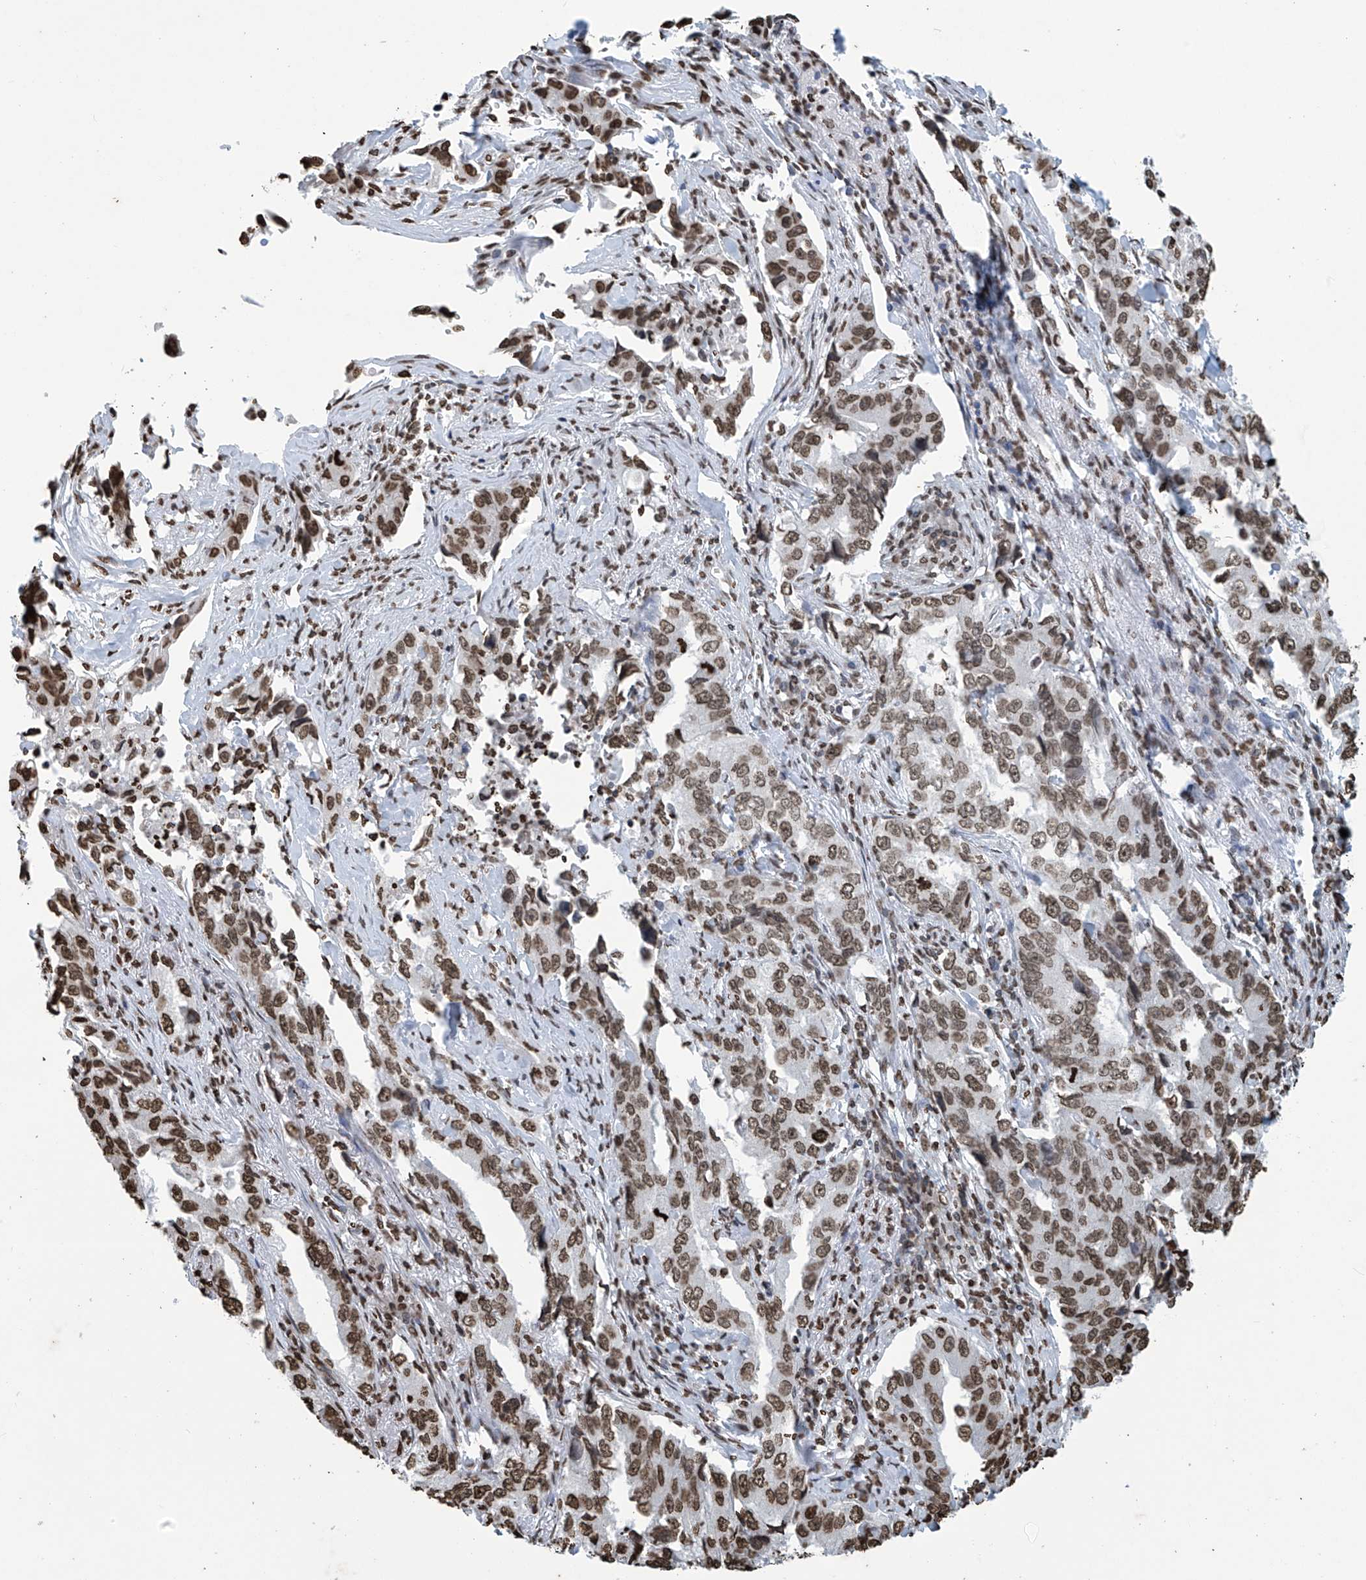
{"staining": {"intensity": "moderate", "quantity": ">75%", "location": "nuclear"}, "tissue": "lung cancer", "cell_type": "Tumor cells", "image_type": "cancer", "snomed": [{"axis": "morphology", "description": "Adenocarcinoma, NOS"}, {"axis": "topography", "description": "Lung"}], "caption": "Tumor cells demonstrate moderate nuclear staining in approximately >75% of cells in lung cancer (adenocarcinoma).", "gene": "DPPA2", "patient": {"sex": "female", "age": 51}}